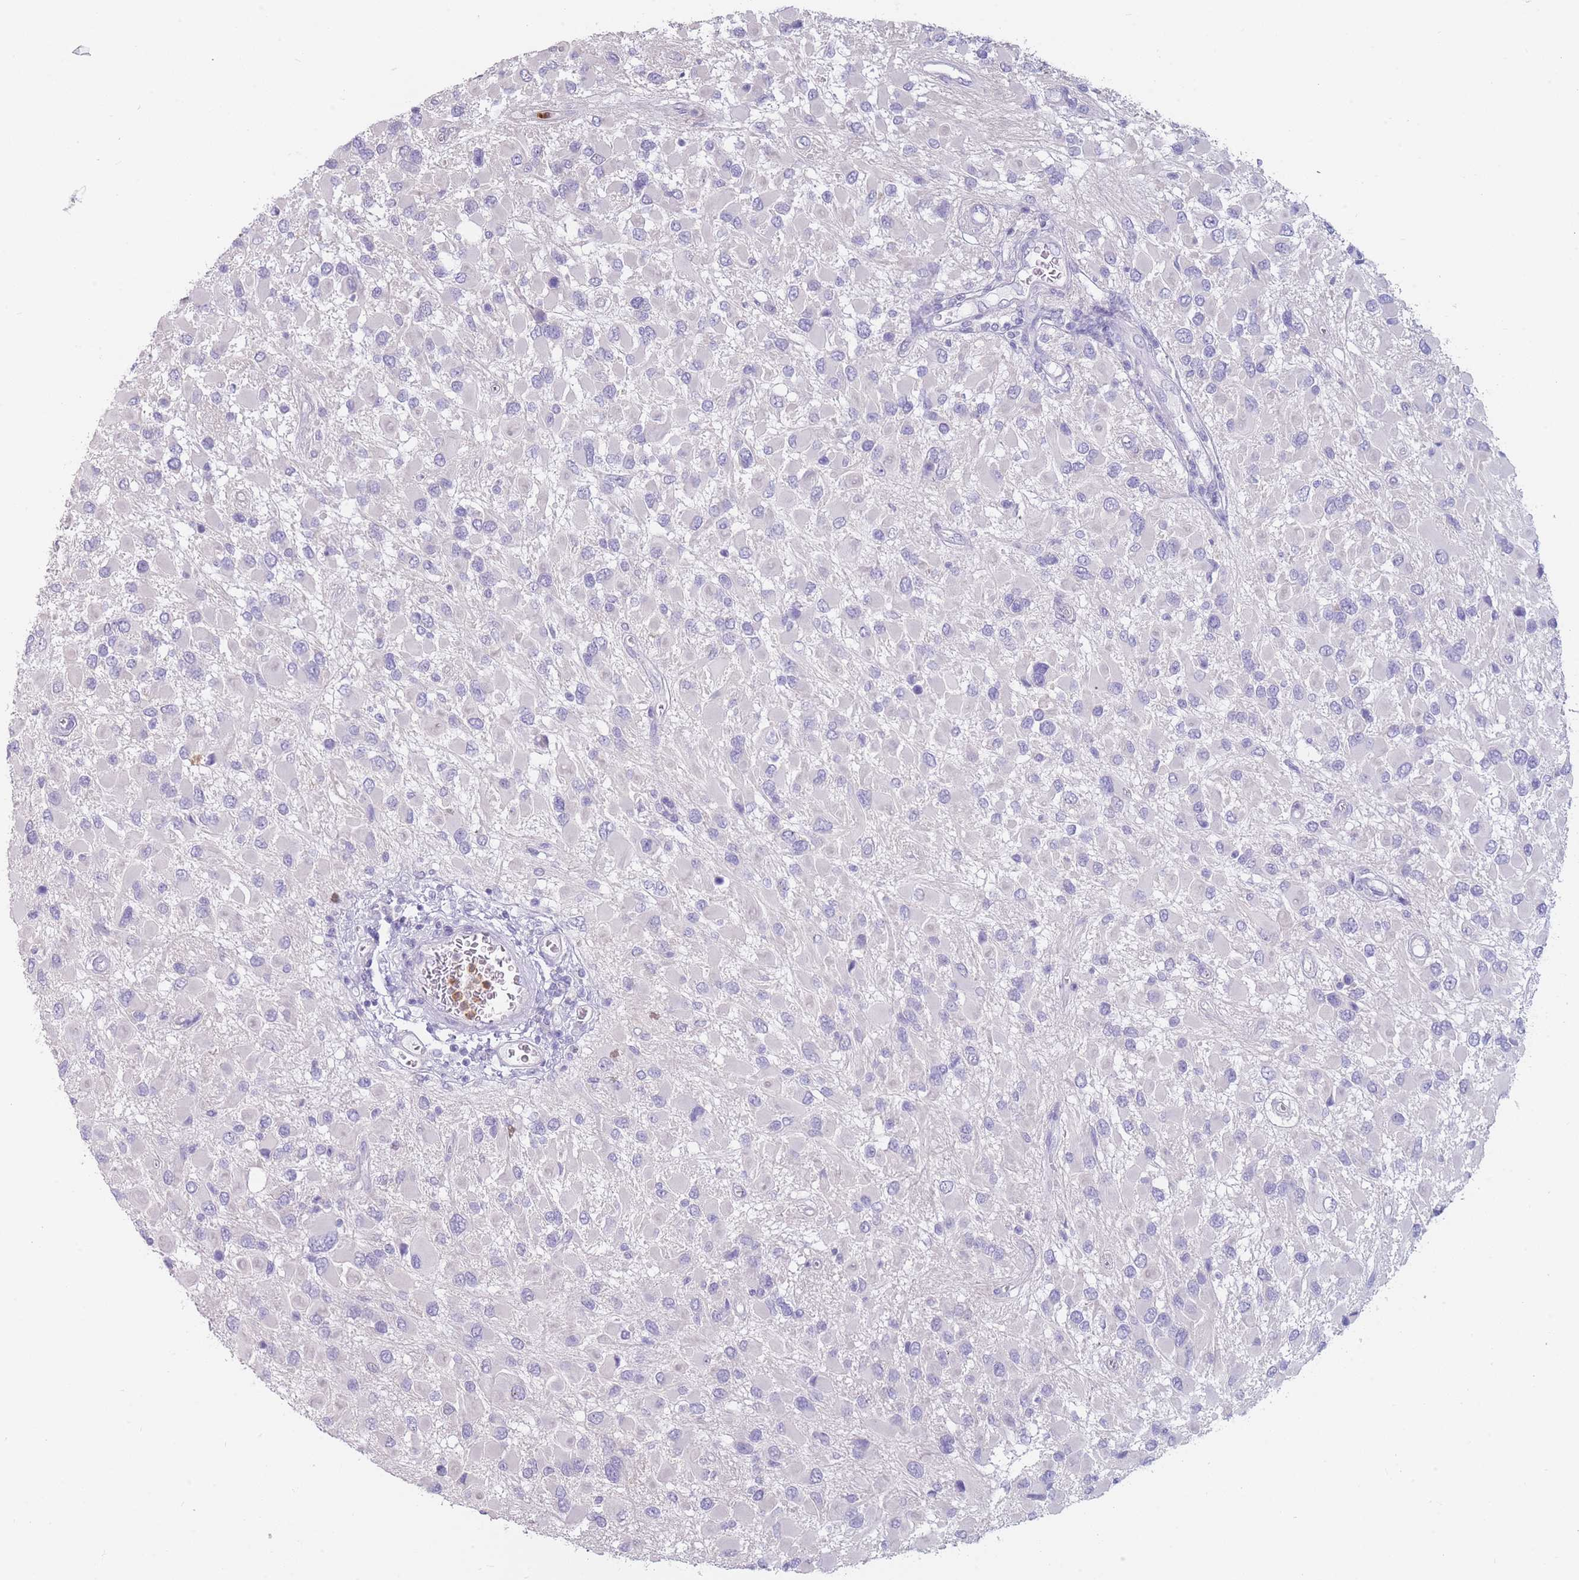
{"staining": {"intensity": "negative", "quantity": "none", "location": "none"}, "tissue": "glioma", "cell_type": "Tumor cells", "image_type": "cancer", "snomed": [{"axis": "morphology", "description": "Glioma, malignant, High grade"}, {"axis": "topography", "description": "Brain"}], "caption": "Micrograph shows no significant protein expression in tumor cells of glioma. The staining is performed using DAB brown chromogen with nuclei counter-stained in using hematoxylin.", "gene": "ZNF627", "patient": {"sex": "male", "age": 53}}